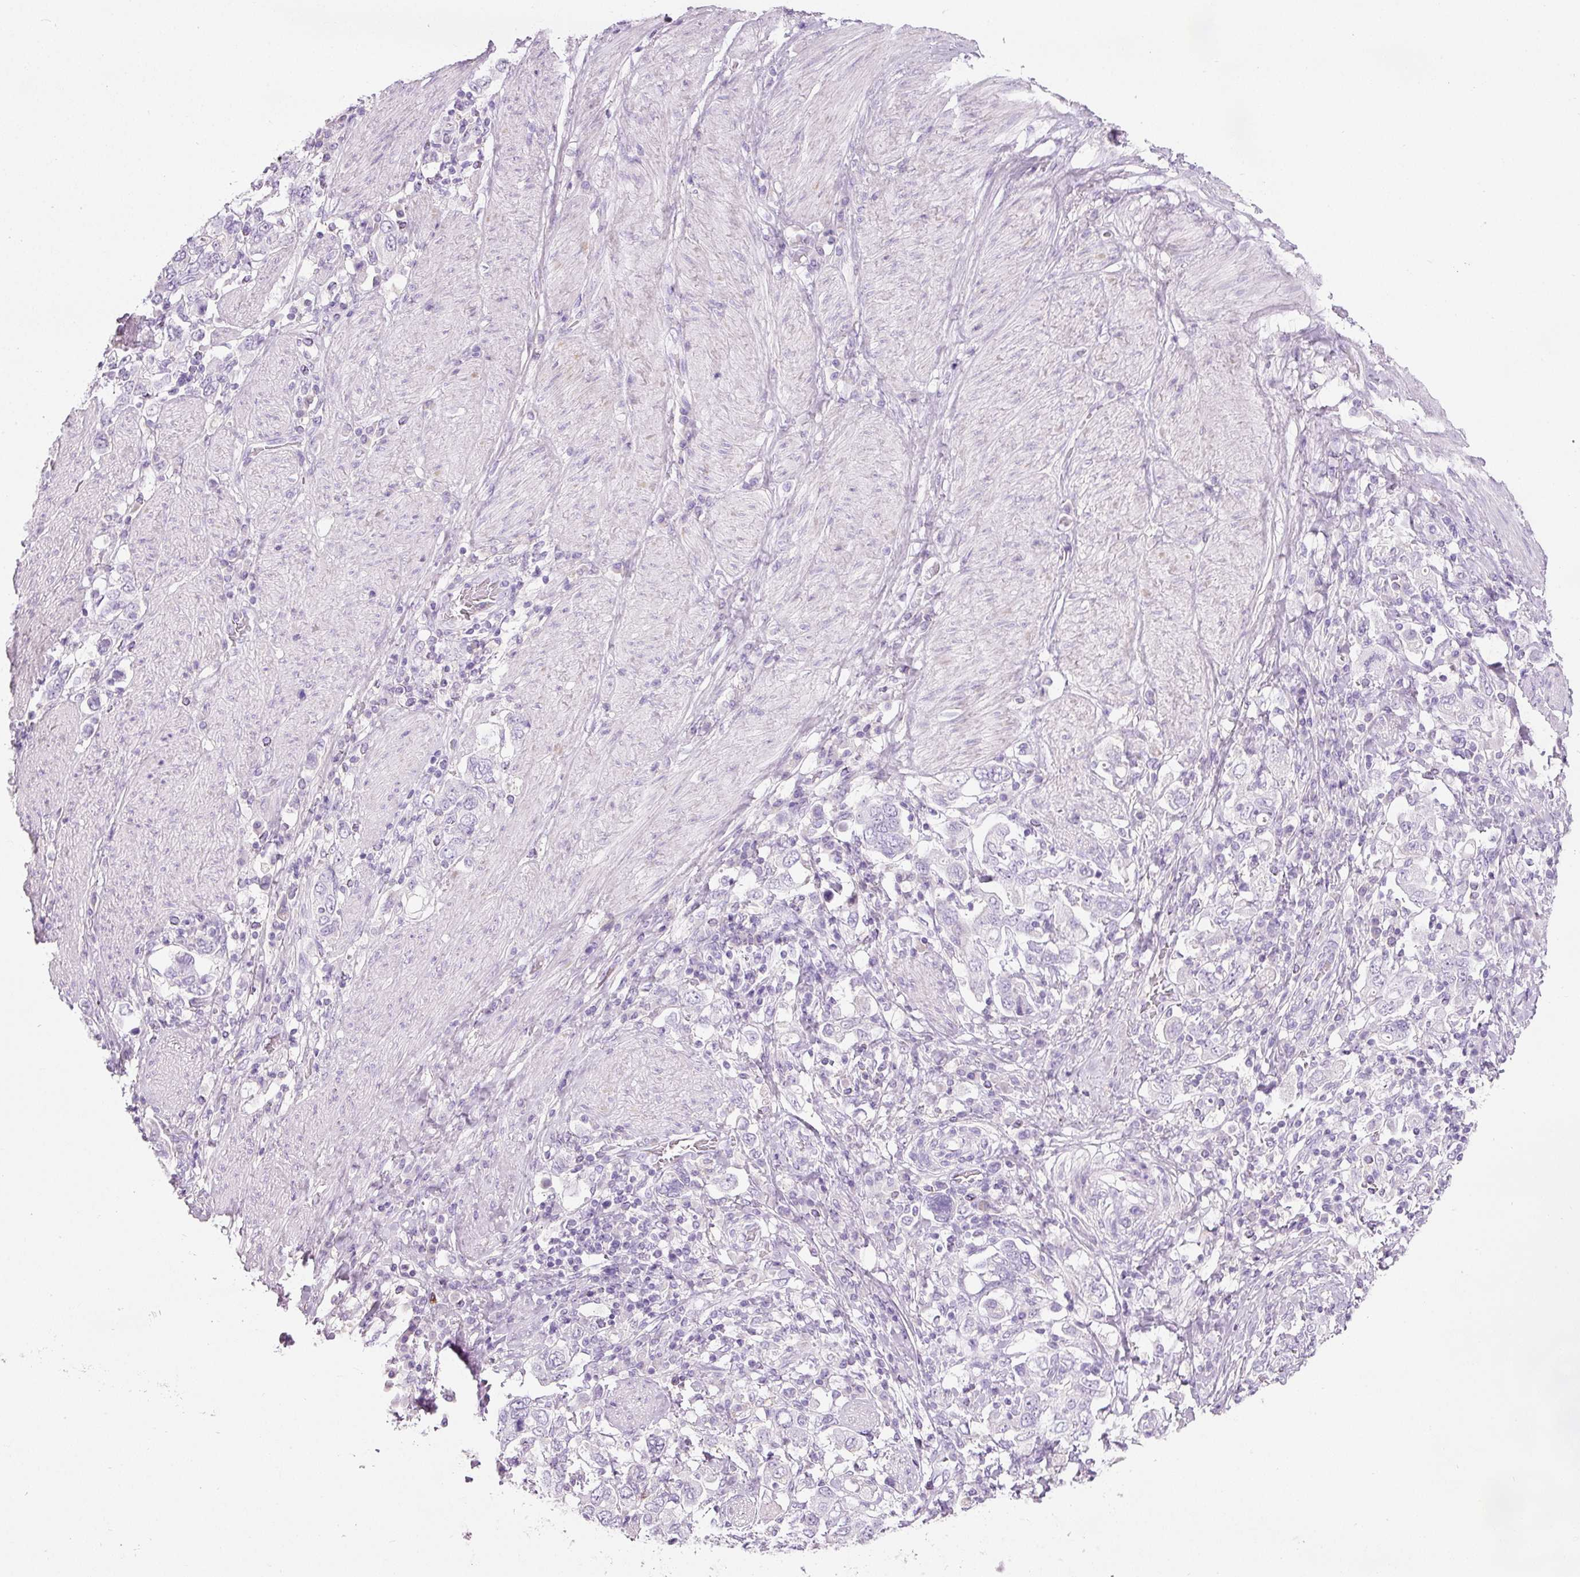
{"staining": {"intensity": "negative", "quantity": "none", "location": "none"}, "tissue": "stomach cancer", "cell_type": "Tumor cells", "image_type": "cancer", "snomed": [{"axis": "morphology", "description": "Adenocarcinoma, NOS"}, {"axis": "topography", "description": "Stomach, upper"}, {"axis": "topography", "description": "Stomach"}], "caption": "A high-resolution photomicrograph shows immunohistochemistry staining of stomach cancer, which reveals no significant positivity in tumor cells.", "gene": "DNM1", "patient": {"sex": "male", "age": 62}}